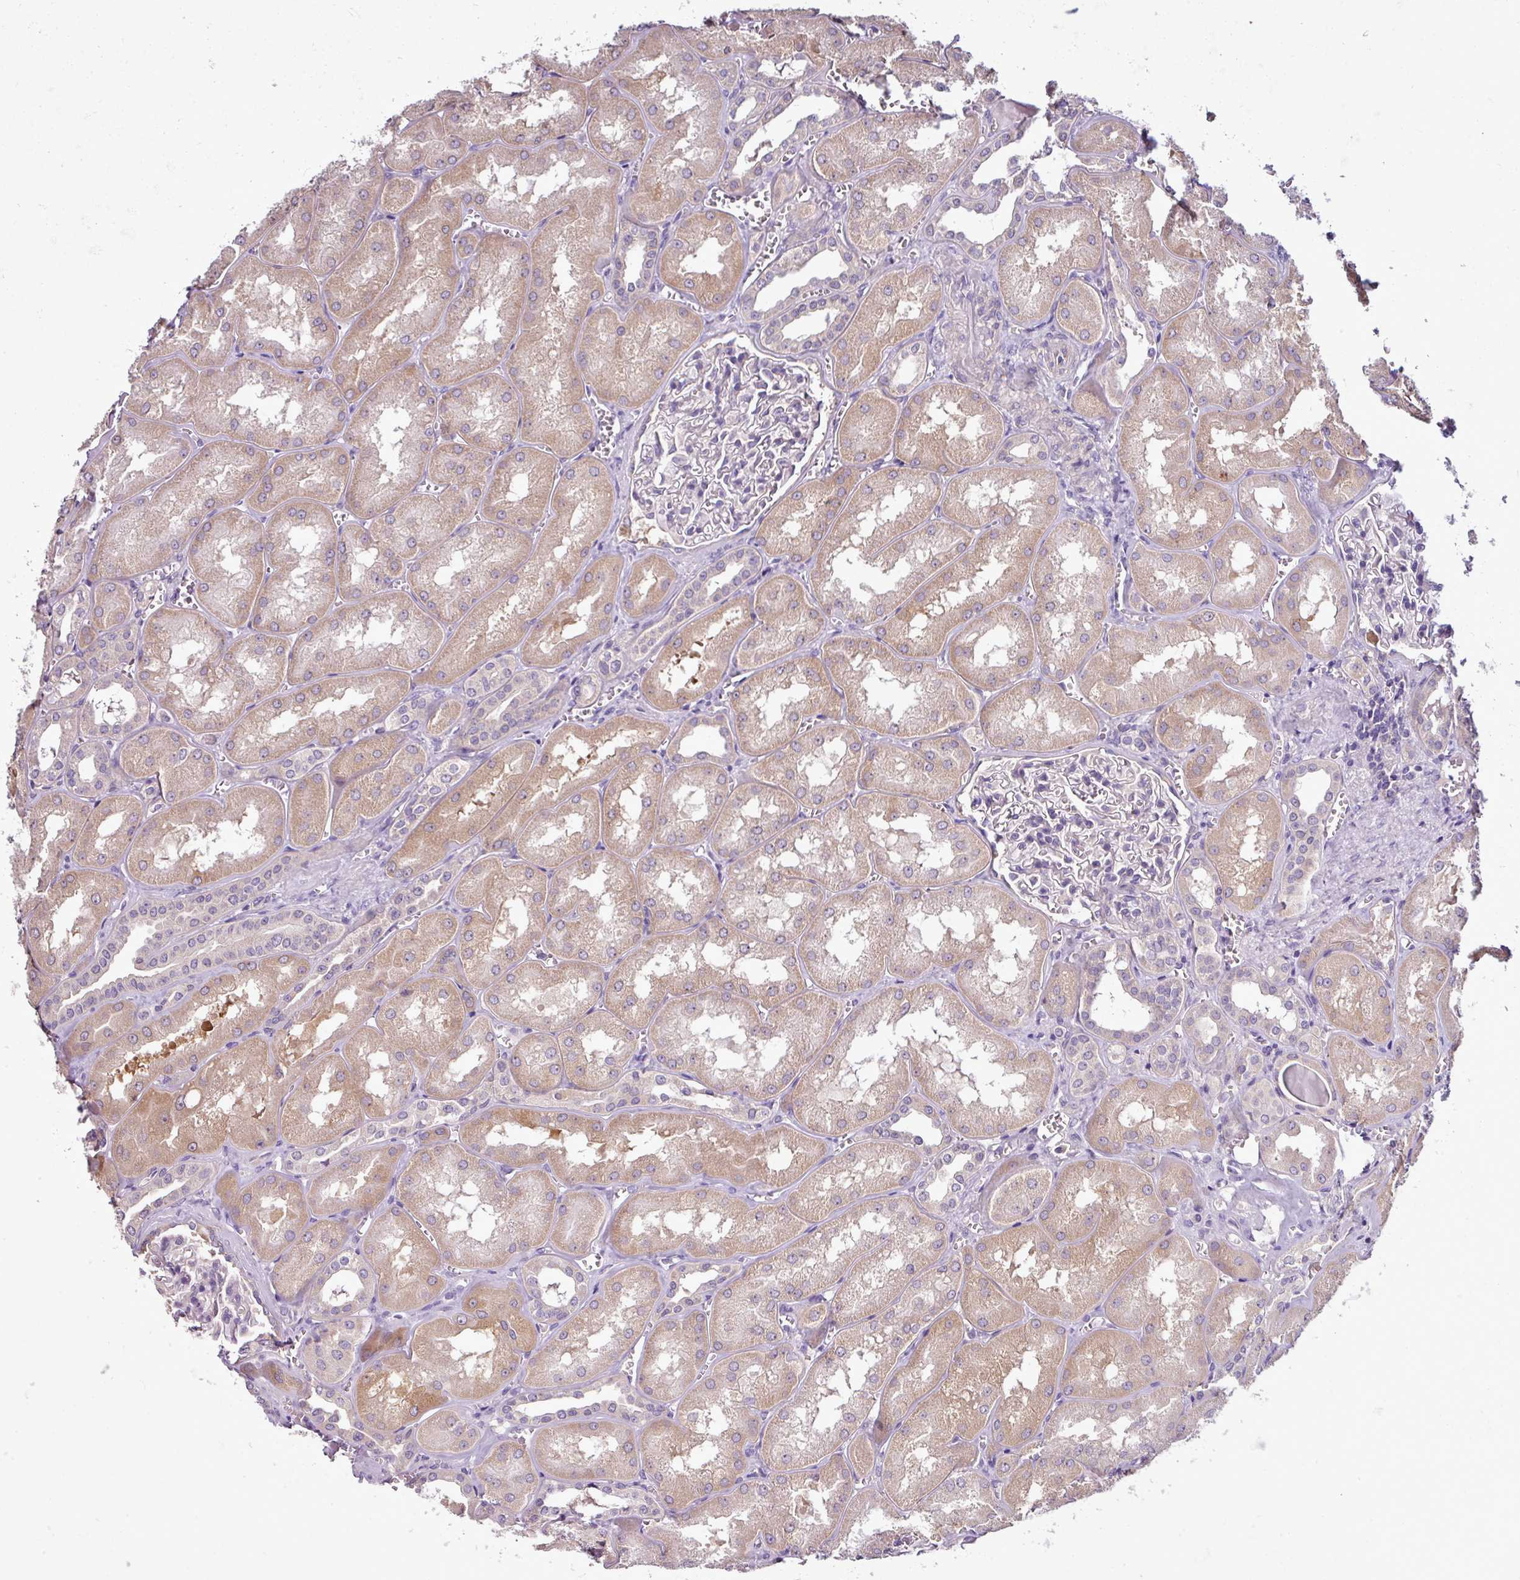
{"staining": {"intensity": "negative", "quantity": "none", "location": "none"}, "tissue": "kidney", "cell_type": "Cells in glomeruli", "image_type": "normal", "snomed": [{"axis": "morphology", "description": "Normal tissue, NOS"}, {"axis": "topography", "description": "Kidney"}], "caption": "Kidney was stained to show a protein in brown. There is no significant expression in cells in glomeruli. (Brightfield microscopy of DAB immunohistochemistry at high magnification).", "gene": "AGAP4", "patient": {"sex": "male", "age": 61}}